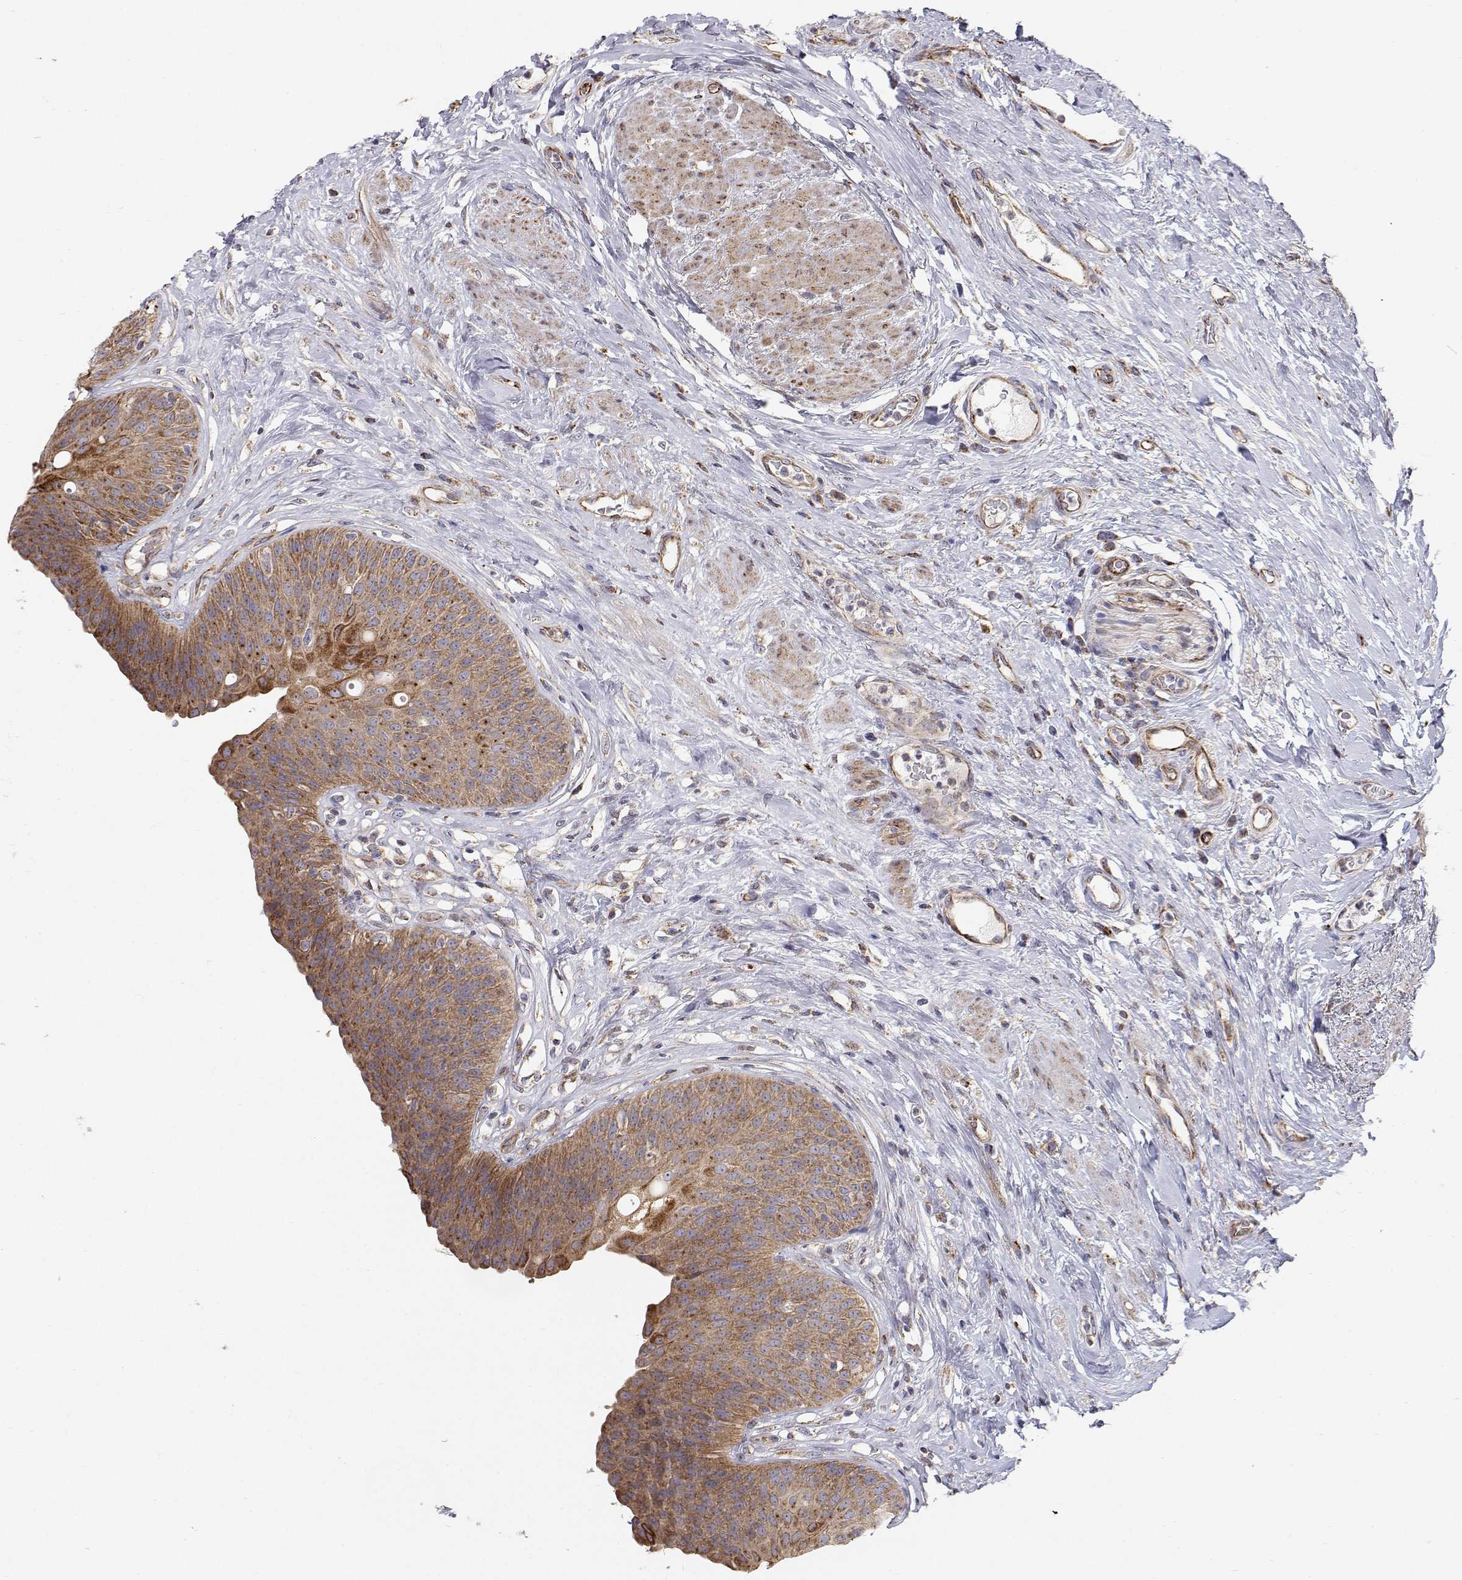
{"staining": {"intensity": "moderate", "quantity": ">75%", "location": "cytoplasmic/membranous"}, "tissue": "urinary bladder", "cell_type": "Urothelial cells", "image_type": "normal", "snomed": [{"axis": "morphology", "description": "Normal tissue, NOS"}, {"axis": "topography", "description": "Urinary bladder"}], "caption": "IHC (DAB (3,3'-diaminobenzidine)) staining of unremarkable human urinary bladder shows moderate cytoplasmic/membranous protein expression in about >75% of urothelial cells.", "gene": "SPICE1", "patient": {"sex": "female", "age": 56}}